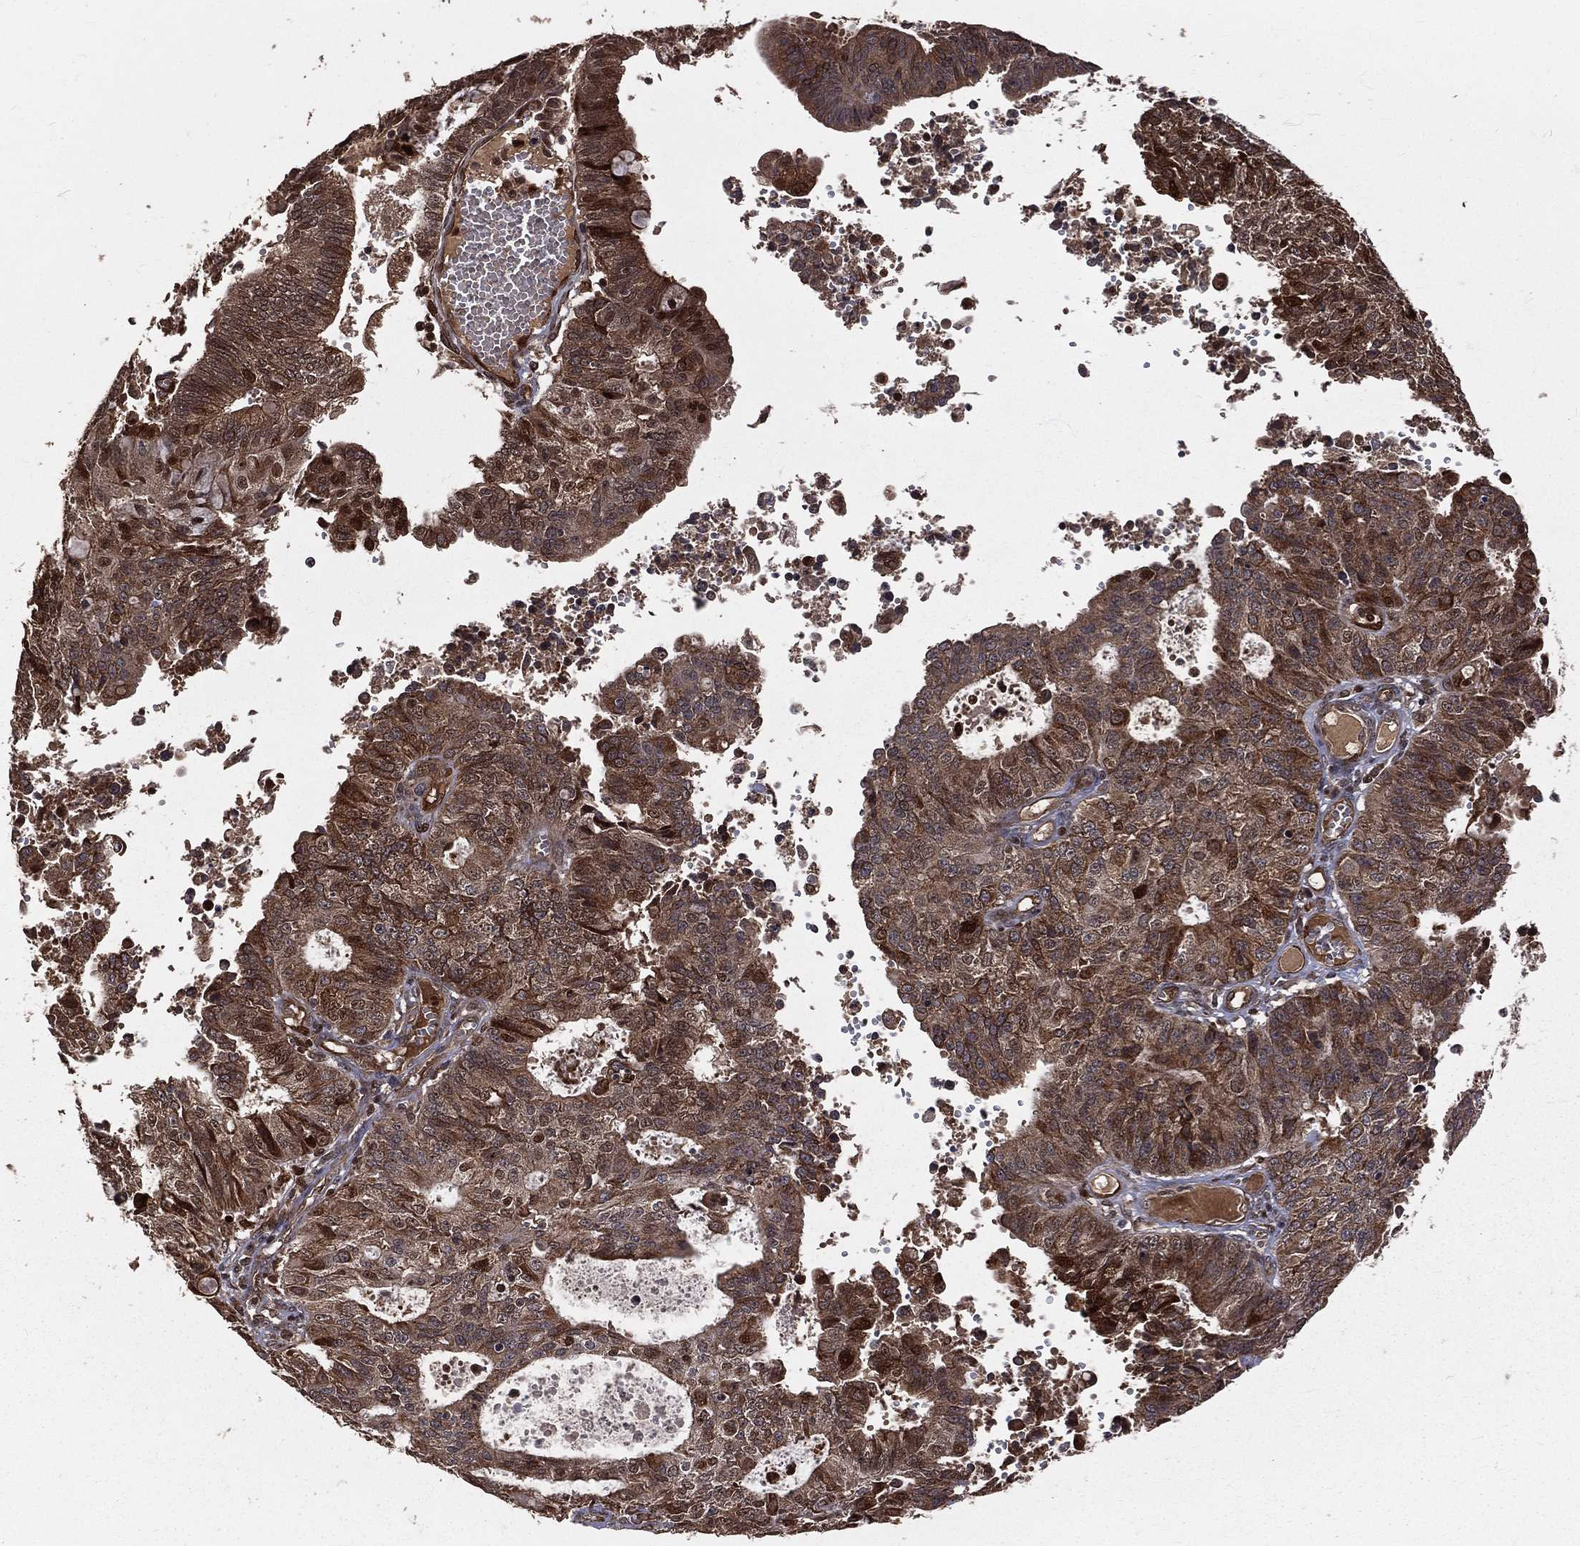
{"staining": {"intensity": "moderate", "quantity": ">75%", "location": "cytoplasmic/membranous"}, "tissue": "endometrial cancer", "cell_type": "Tumor cells", "image_type": "cancer", "snomed": [{"axis": "morphology", "description": "Adenocarcinoma, NOS"}, {"axis": "topography", "description": "Endometrium"}], "caption": "High-magnification brightfield microscopy of adenocarcinoma (endometrial) stained with DAB (3,3'-diaminobenzidine) (brown) and counterstained with hematoxylin (blue). tumor cells exhibit moderate cytoplasmic/membranous positivity is seen in approximately>75% of cells.", "gene": "MAPK1", "patient": {"sex": "female", "age": 82}}